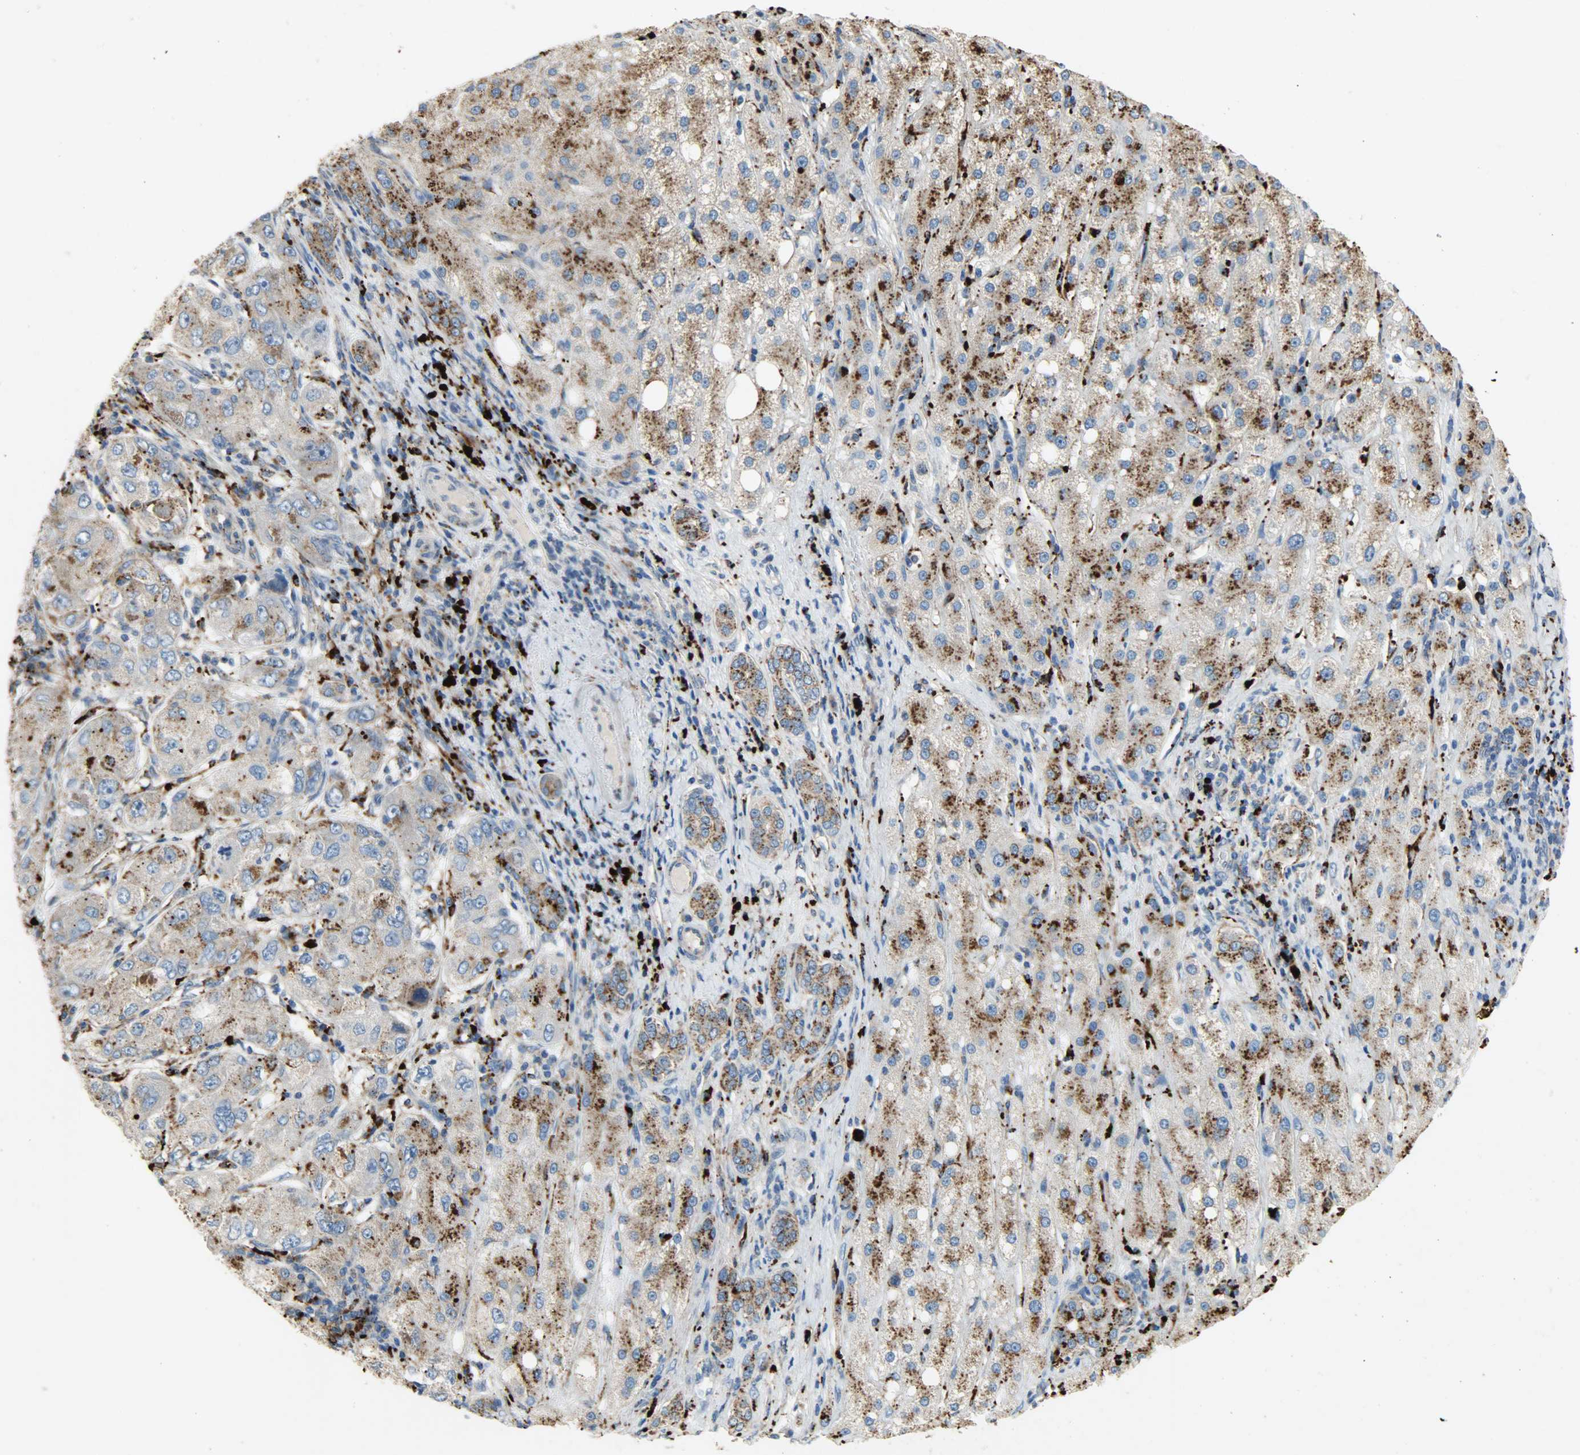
{"staining": {"intensity": "moderate", "quantity": ">75%", "location": "cytoplasmic/membranous"}, "tissue": "liver cancer", "cell_type": "Tumor cells", "image_type": "cancer", "snomed": [{"axis": "morphology", "description": "Carcinoma, Hepatocellular, NOS"}, {"axis": "topography", "description": "Liver"}], "caption": "Immunohistochemical staining of liver hepatocellular carcinoma shows medium levels of moderate cytoplasmic/membranous protein staining in approximately >75% of tumor cells.", "gene": "ASAH1", "patient": {"sex": "male", "age": 80}}